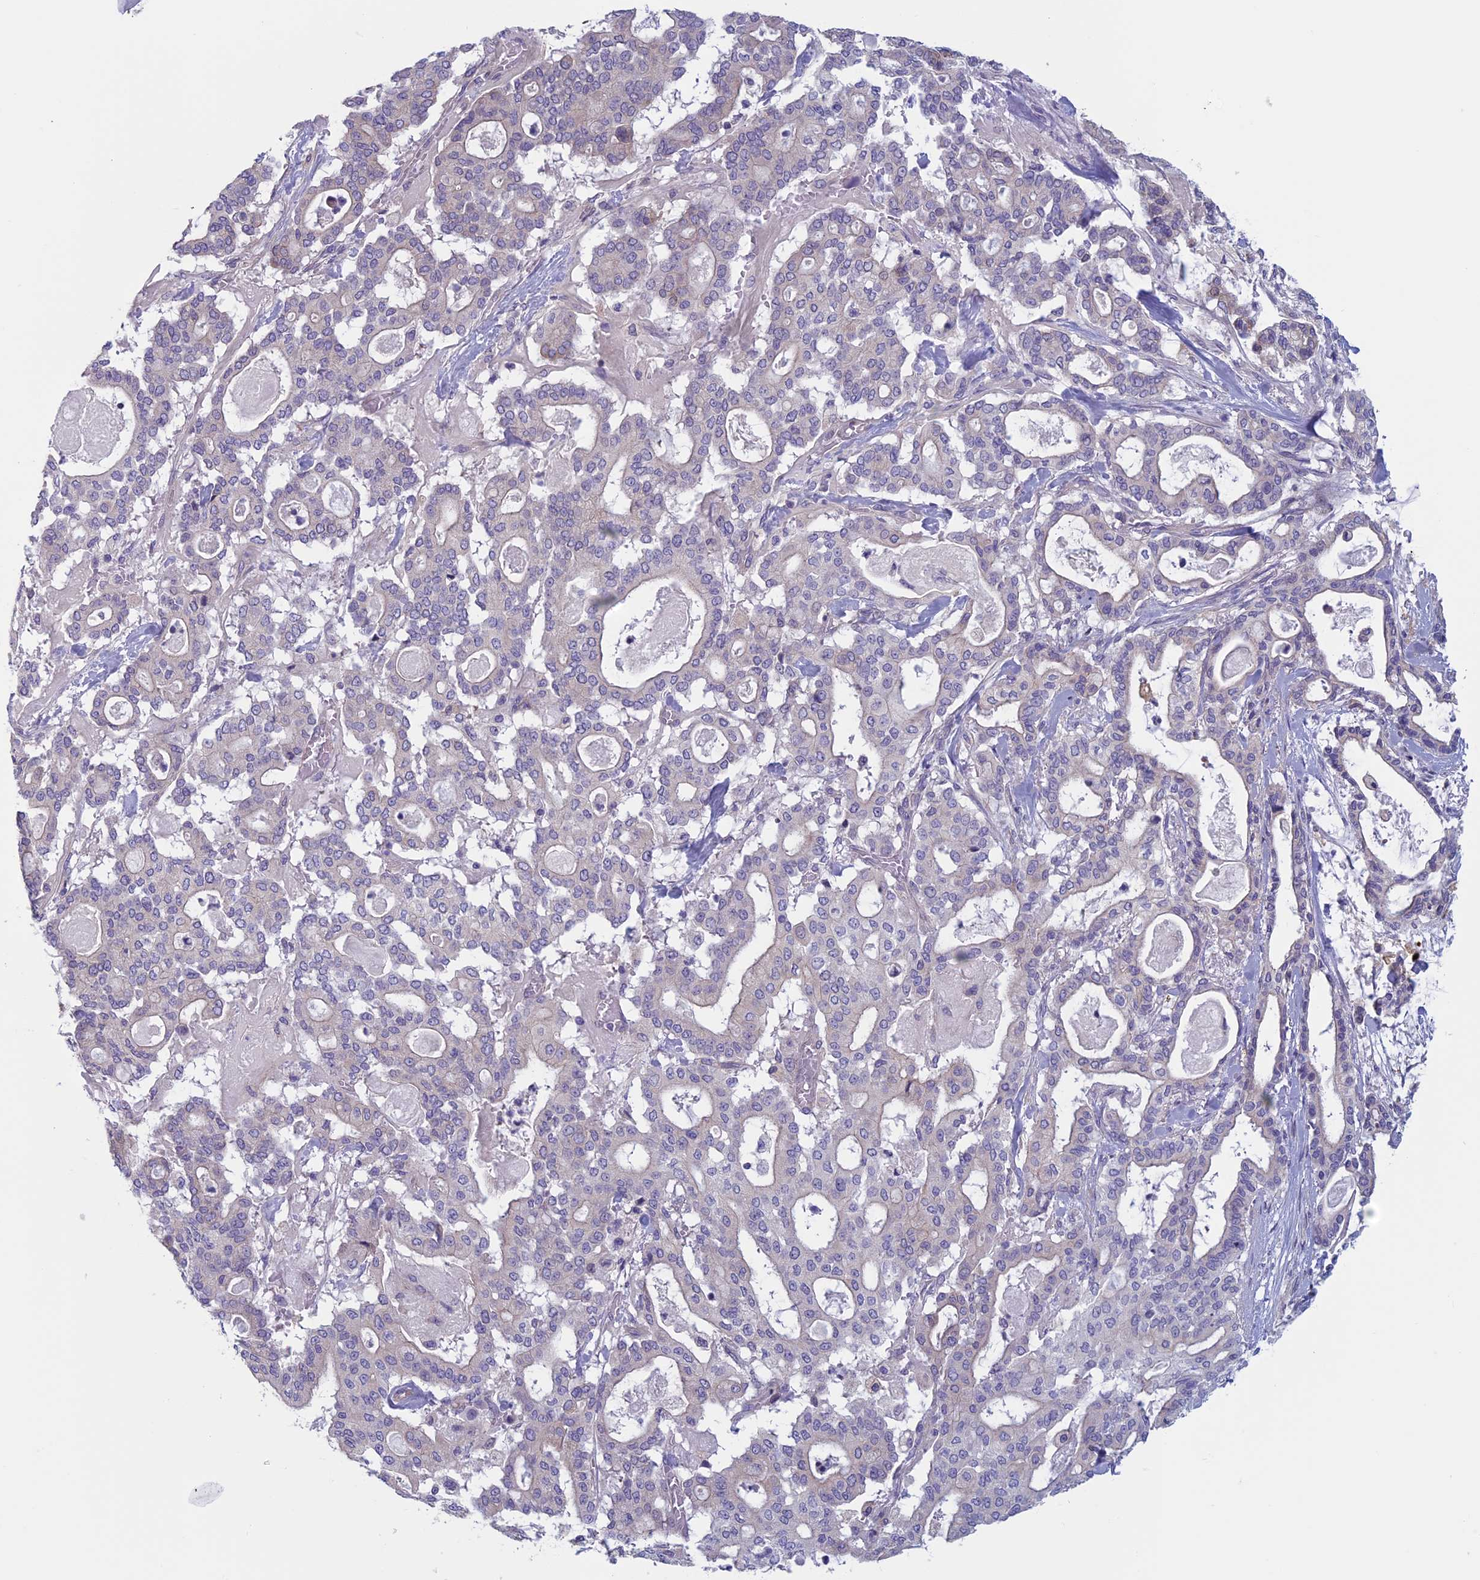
{"staining": {"intensity": "weak", "quantity": "<25%", "location": "nuclear"}, "tissue": "pancreatic cancer", "cell_type": "Tumor cells", "image_type": "cancer", "snomed": [{"axis": "morphology", "description": "Adenocarcinoma, NOS"}, {"axis": "topography", "description": "Pancreas"}], "caption": "DAB immunohistochemical staining of pancreatic cancer reveals no significant positivity in tumor cells.", "gene": "CNOT6L", "patient": {"sex": "male", "age": 63}}